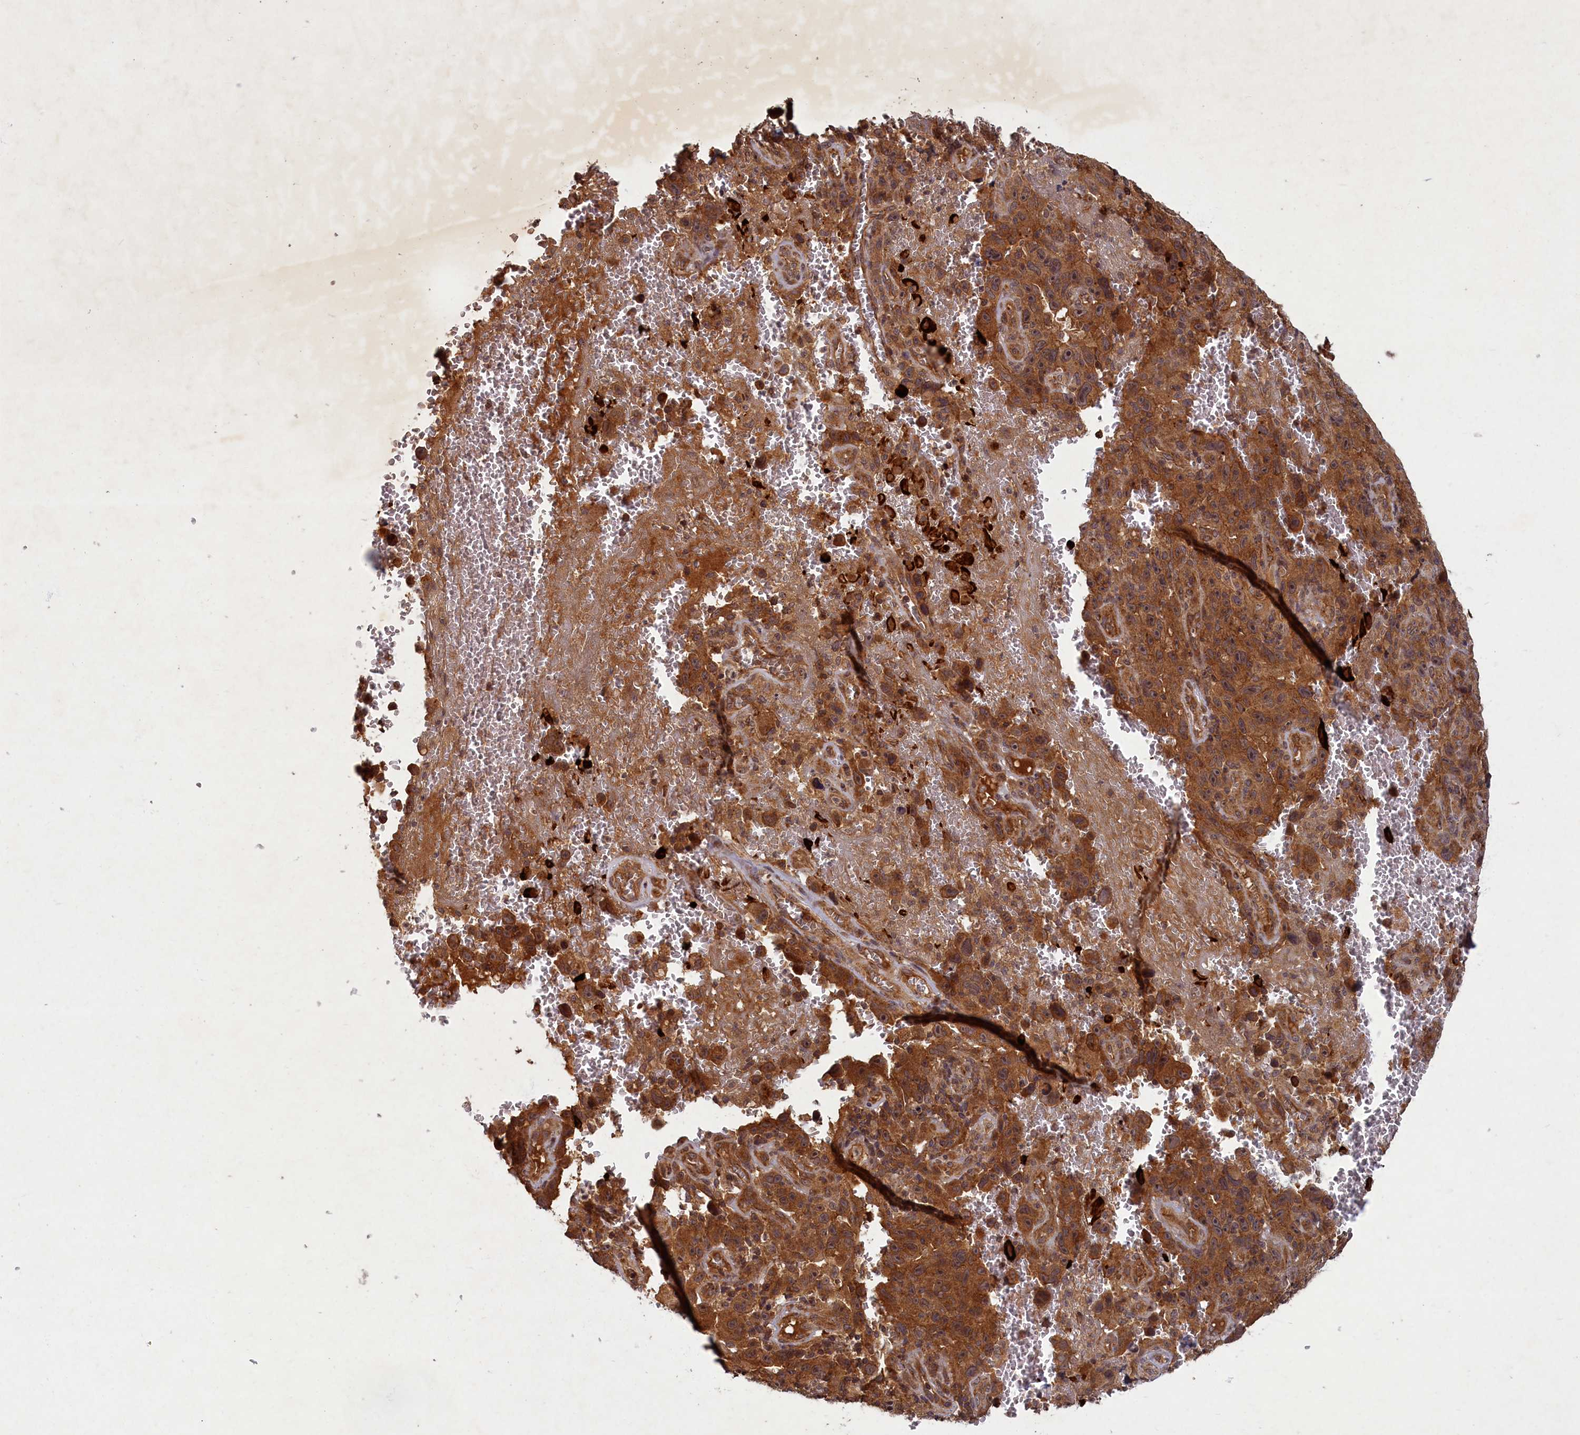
{"staining": {"intensity": "strong", "quantity": ">75%", "location": "cytoplasmic/membranous"}, "tissue": "melanoma", "cell_type": "Tumor cells", "image_type": "cancer", "snomed": [{"axis": "morphology", "description": "Malignant melanoma, NOS"}, {"axis": "topography", "description": "Skin"}], "caption": "A brown stain labels strong cytoplasmic/membranous positivity of a protein in melanoma tumor cells. (DAB = brown stain, brightfield microscopy at high magnification).", "gene": "BICD1", "patient": {"sex": "female", "age": 82}}